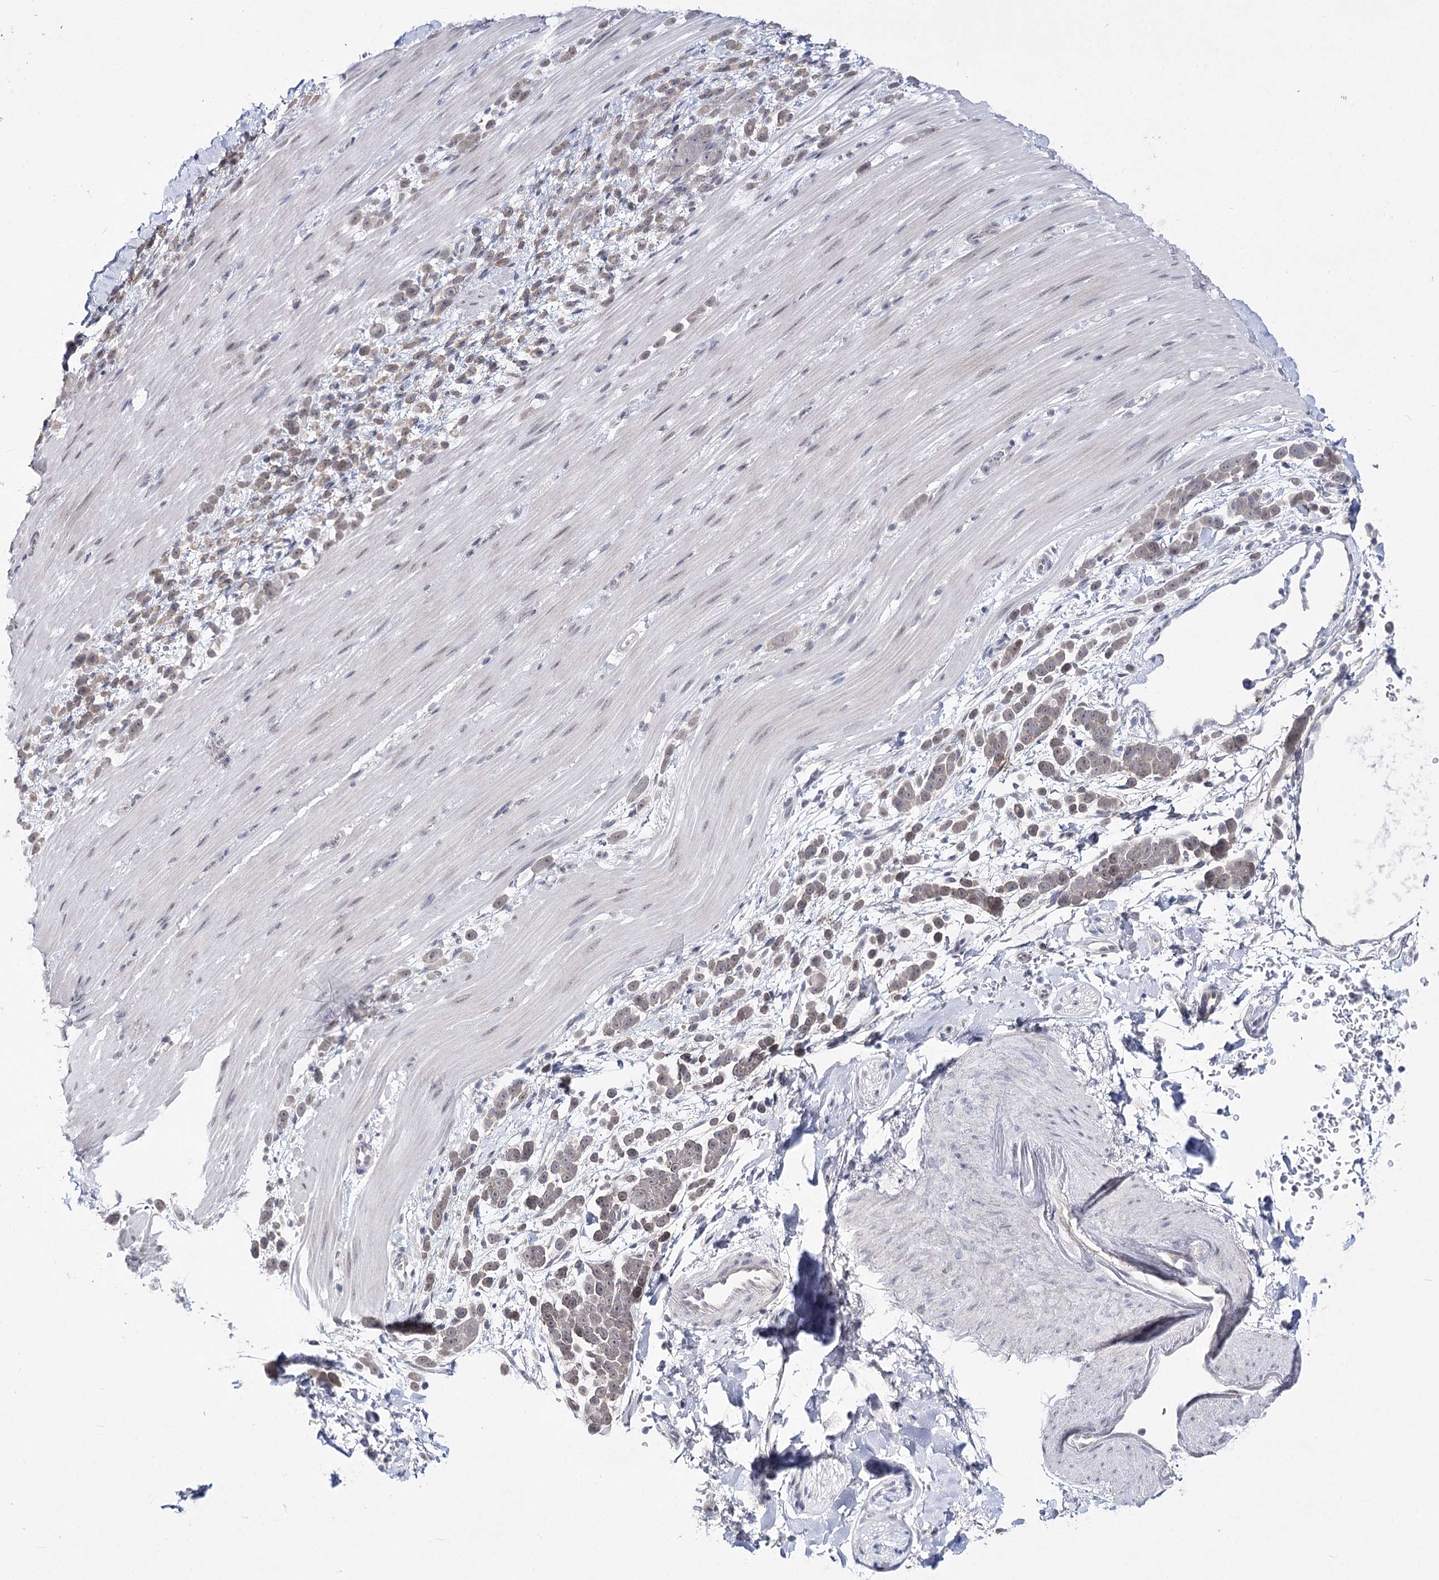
{"staining": {"intensity": "weak", "quantity": ">75%", "location": "nuclear"}, "tissue": "pancreatic cancer", "cell_type": "Tumor cells", "image_type": "cancer", "snomed": [{"axis": "morphology", "description": "Normal tissue, NOS"}, {"axis": "morphology", "description": "Adenocarcinoma, NOS"}, {"axis": "topography", "description": "Pancreas"}], "caption": "An immunohistochemistry image of tumor tissue is shown. Protein staining in brown shows weak nuclear positivity in pancreatic adenocarcinoma within tumor cells.", "gene": "ATP10B", "patient": {"sex": "female", "age": 64}}